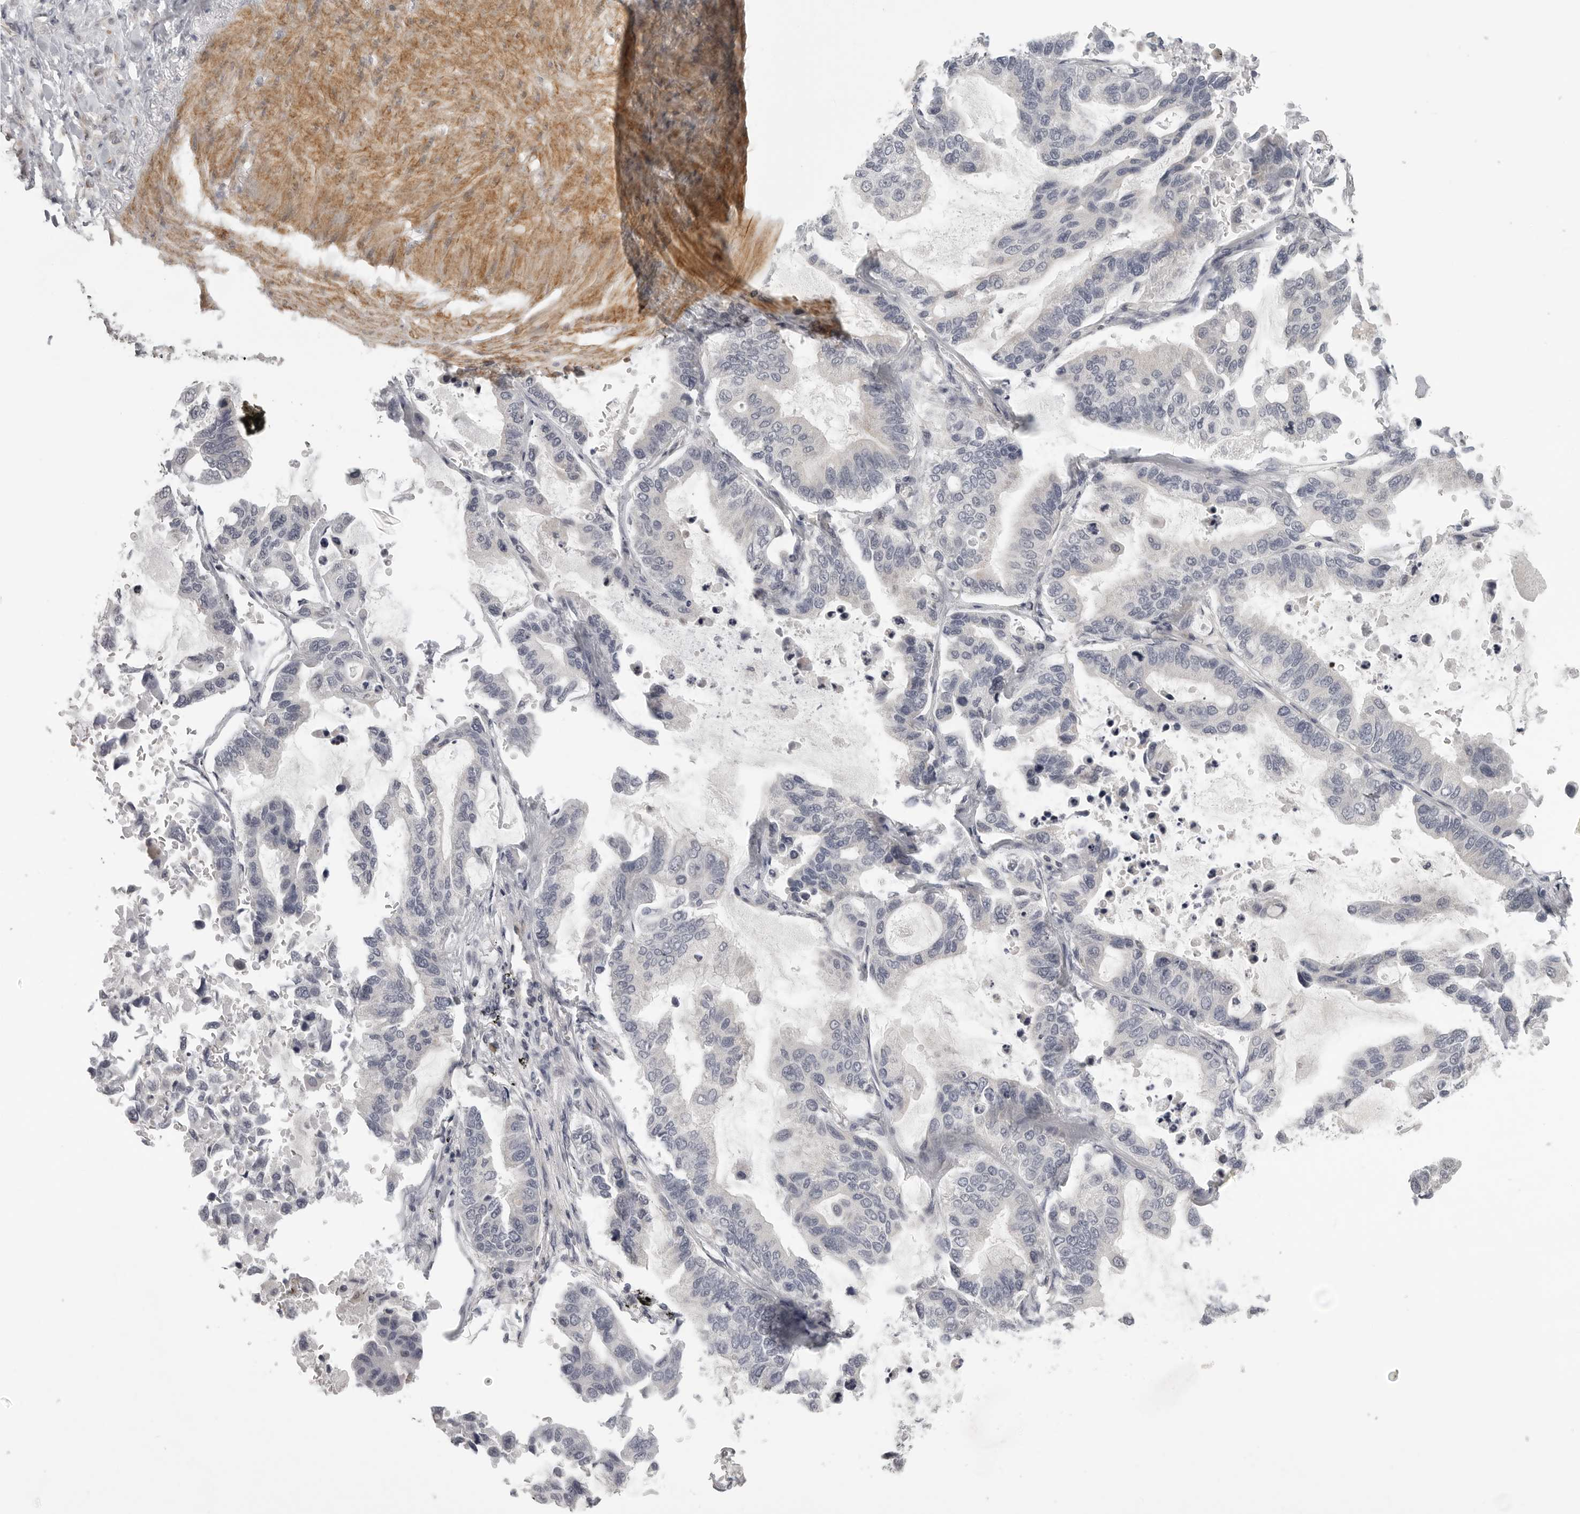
{"staining": {"intensity": "negative", "quantity": "none", "location": "none"}, "tissue": "stomach cancer", "cell_type": "Tumor cells", "image_type": "cancer", "snomed": [{"axis": "morphology", "description": "Normal tissue, NOS"}, {"axis": "morphology", "description": "Adenocarcinoma, NOS"}, {"axis": "topography", "description": "Stomach"}], "caption": "This is an IHC image of adenocarcinoma (stomach). There is no staining in tumor cells.", "gene": "TUT4", "patient": {"sex": "male", "age": 82}}